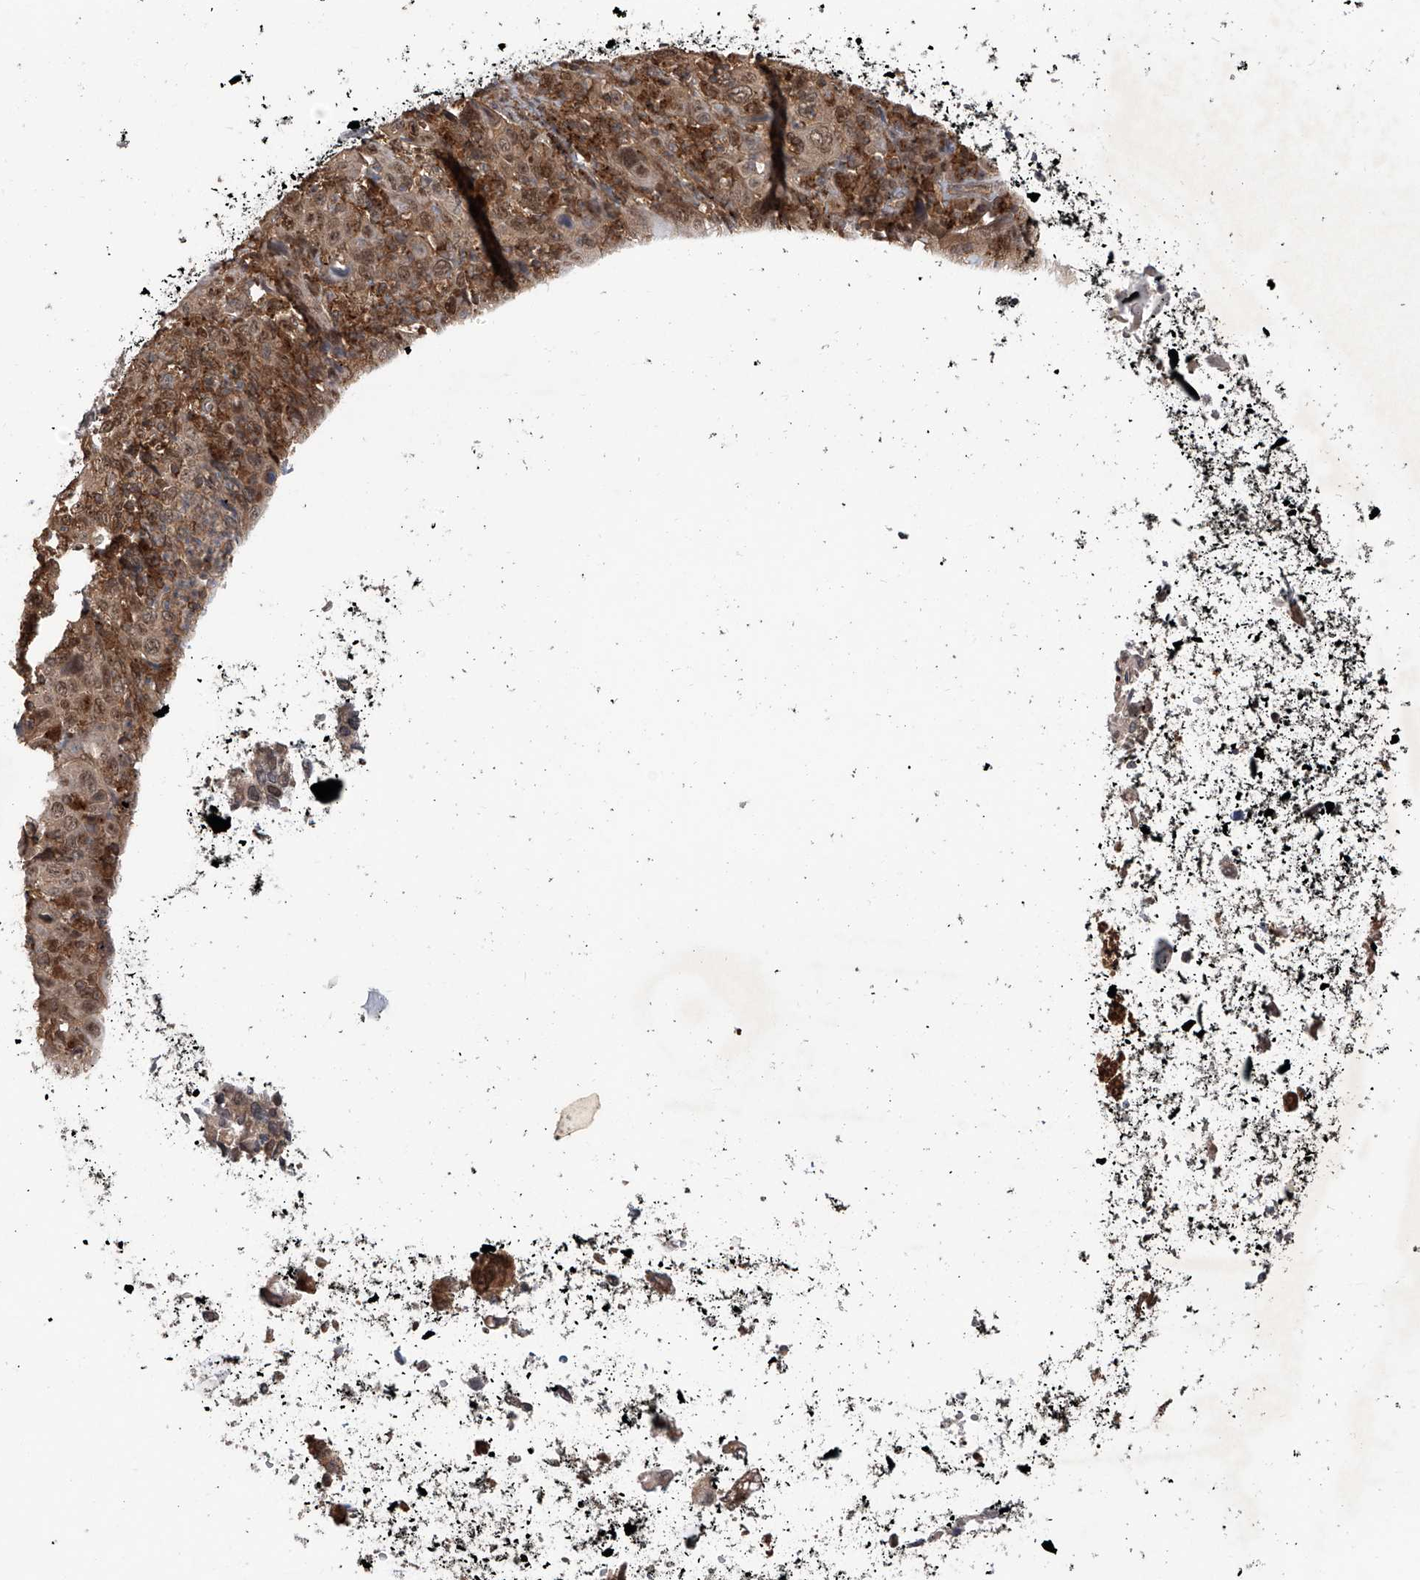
{"staining": {"intensity": "weak", "quantity": ">75%", "location": "cytoplasmic/membranous,nuclear"}, "tissue": "cervical cancer", "cell_type": "Tumor cells", "image_type": "cancer", "snomed": [{"axis": "morphology", "description": "Squamous cell carcinoma, NOS"}, {"axis": "topography", "description": "Cervix"}], "caption": "Immunohistochemistry histopathology image of neoplastic tissue: cervical cancer (squamous cell carcinoma) stained using immunohistochemistry (IHC) demonstrates low levels of weak protein expression localized specifically in the cytoplasmic/membranous and nuclear of tumor cells, appearing as a cytoplasmic/membranous and nuclear brown color.", "gene": "HOXC8", "patient": {"sex": "female", "age": 46}}